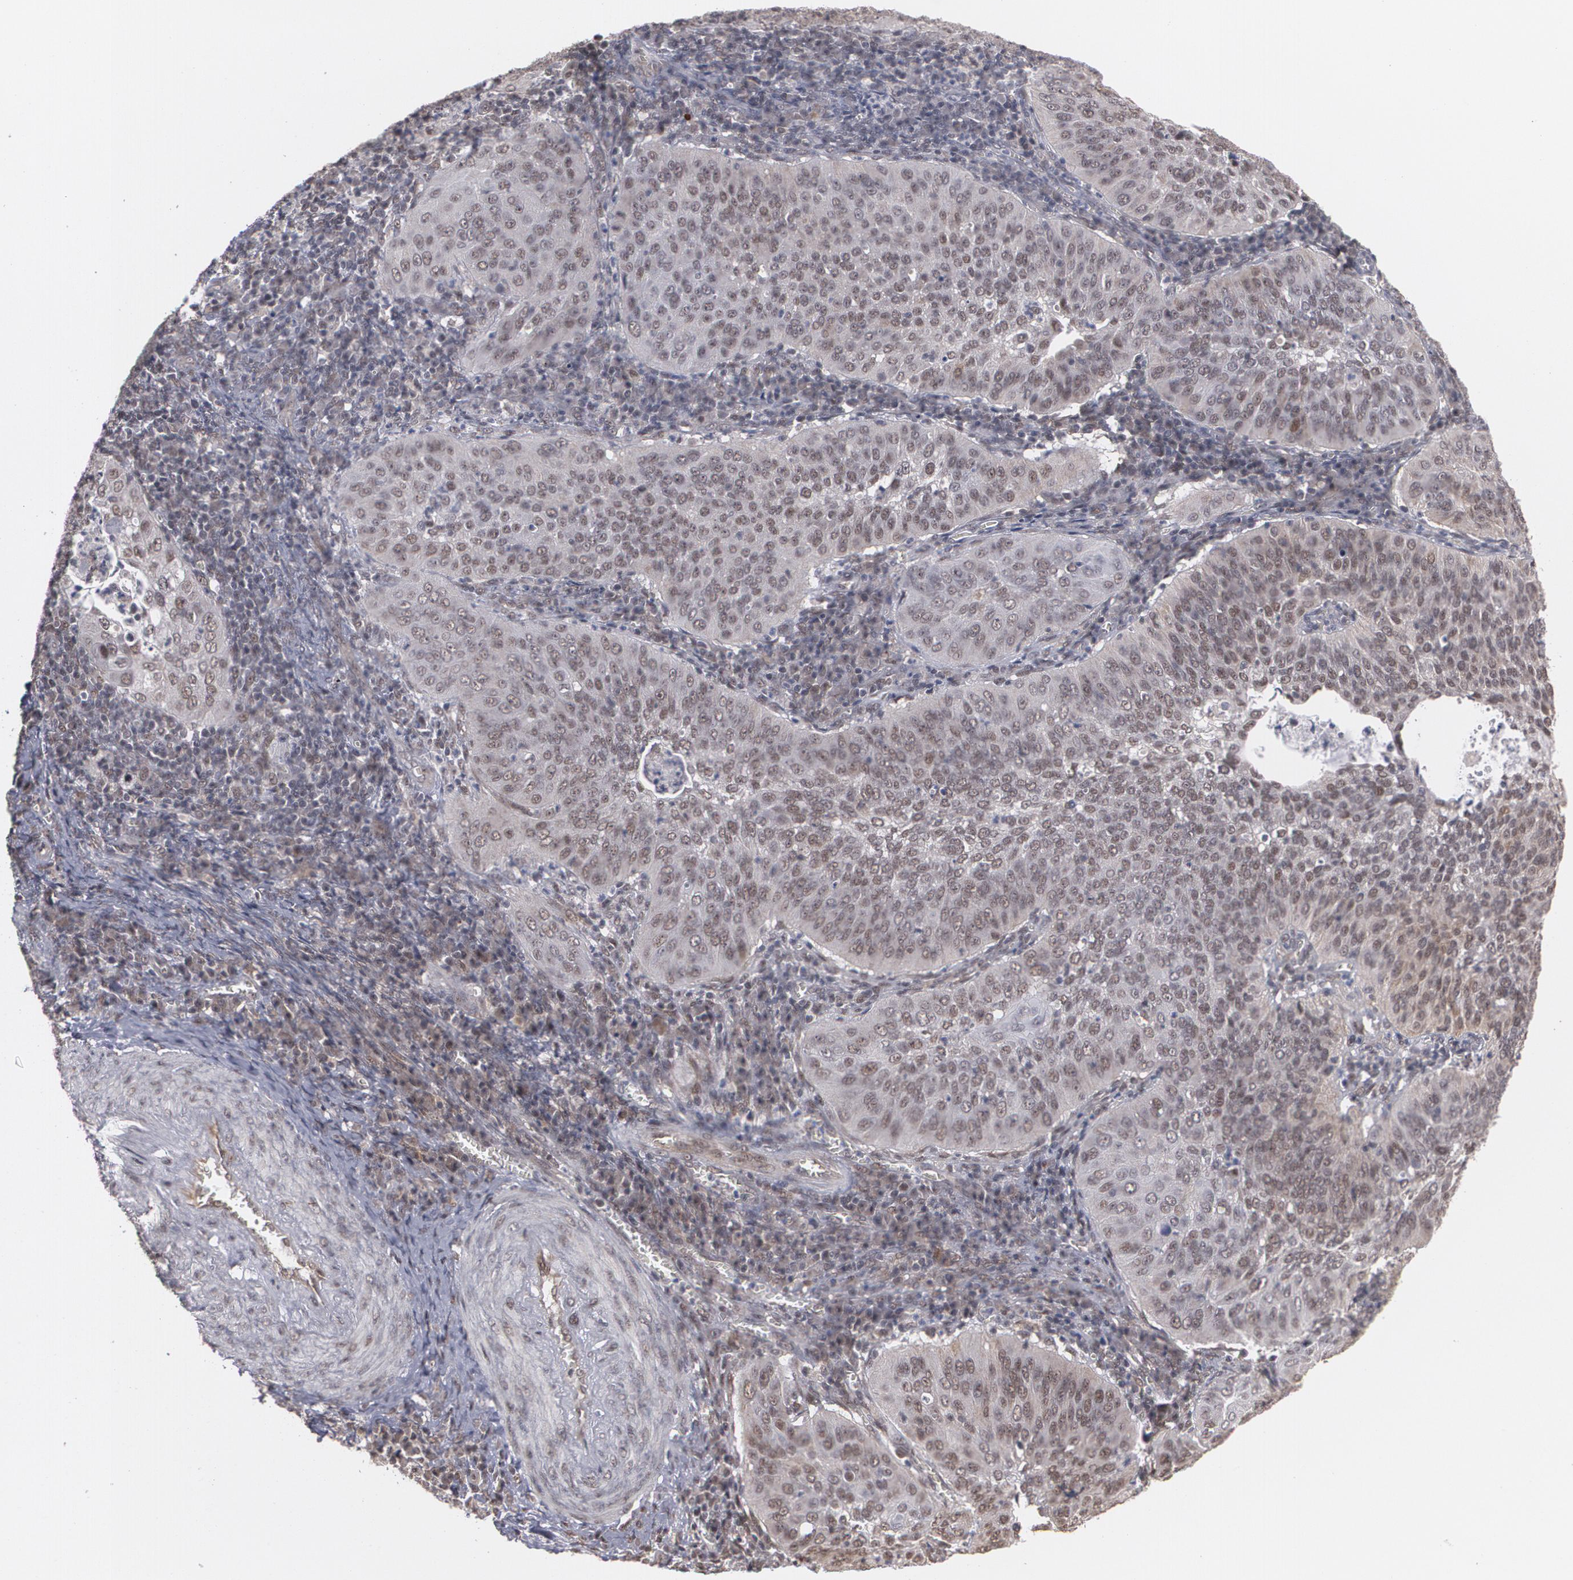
{"staining": {"intensity": "weak", "quantity": ">75%", "location": "nuclear"}, "tissue": "cervical cancer", "cell_type": "Tumor cells", "image_type": "cancer", "snomed": [{"axis": "morphology", "description": "Squamous cell carcinoma, NOS"}, {"axis": "topography", "description": "Cervix"}], "caption": "Cervical squamous cell carcinoma stained with a brown dye displays weak nuclear positive staining in approximately >75% of tumor cells.", "gene": "ZNF75A", "patient": {"sex": "female", "age": 39}}